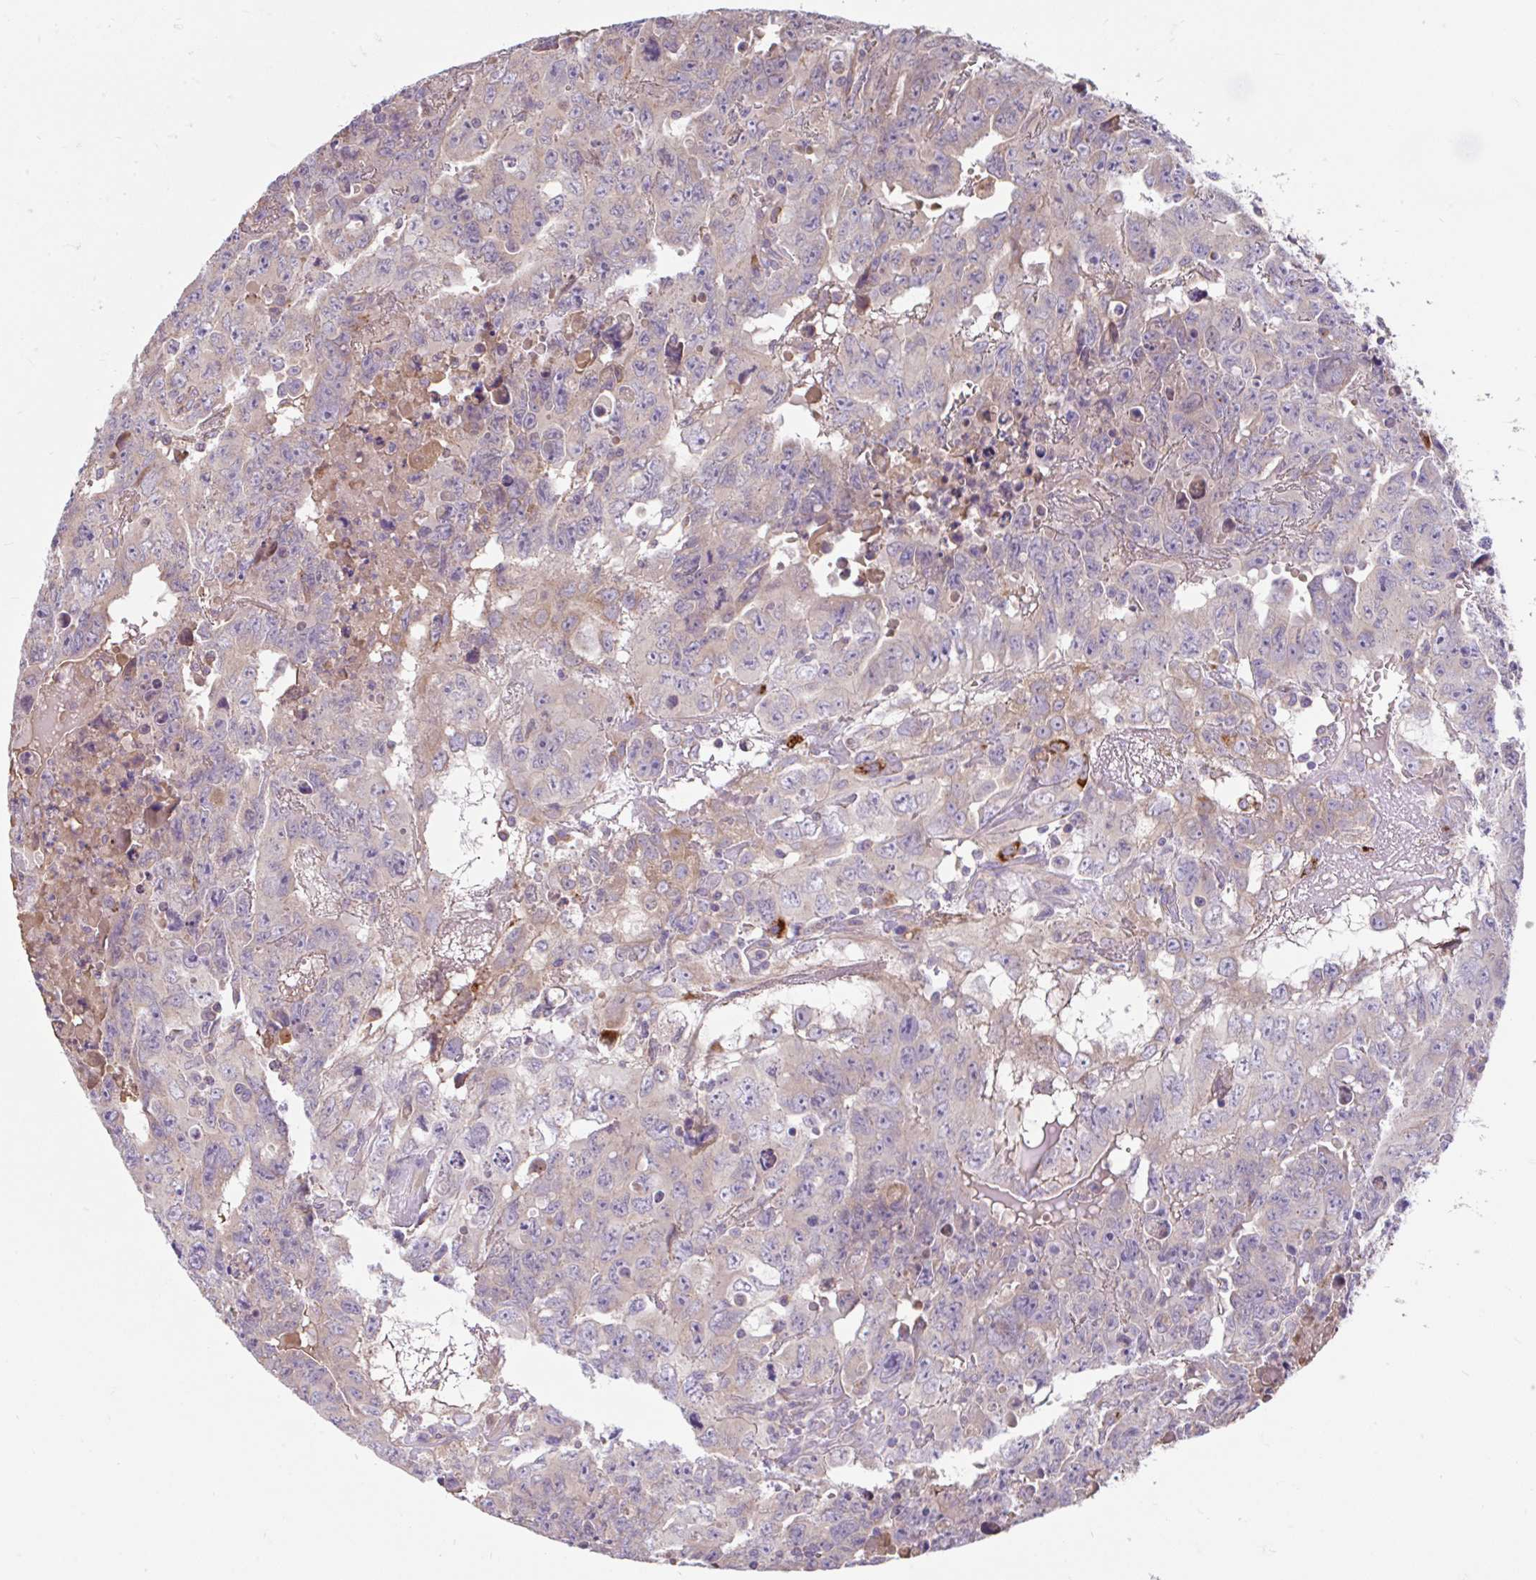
{"staining": {"intensity": "weak", "quantity": "<25%", "location": "cytoplasmic/membranous"}, "tissue": "testis cancer", "cell_type": "Tumor cells", "image_type": "cancer", "snomed": [{"axis": "morphology", "description": "Carcinoma, Embryonal, NOS"}, {"axis": "topography", "description": "Testis"}], "caption": "Protein analysis of testis cancer exhibits no significant positivity in tumor cells.", "gene": "RALBP1", "patient": {"sex": "male", "age": 24}}